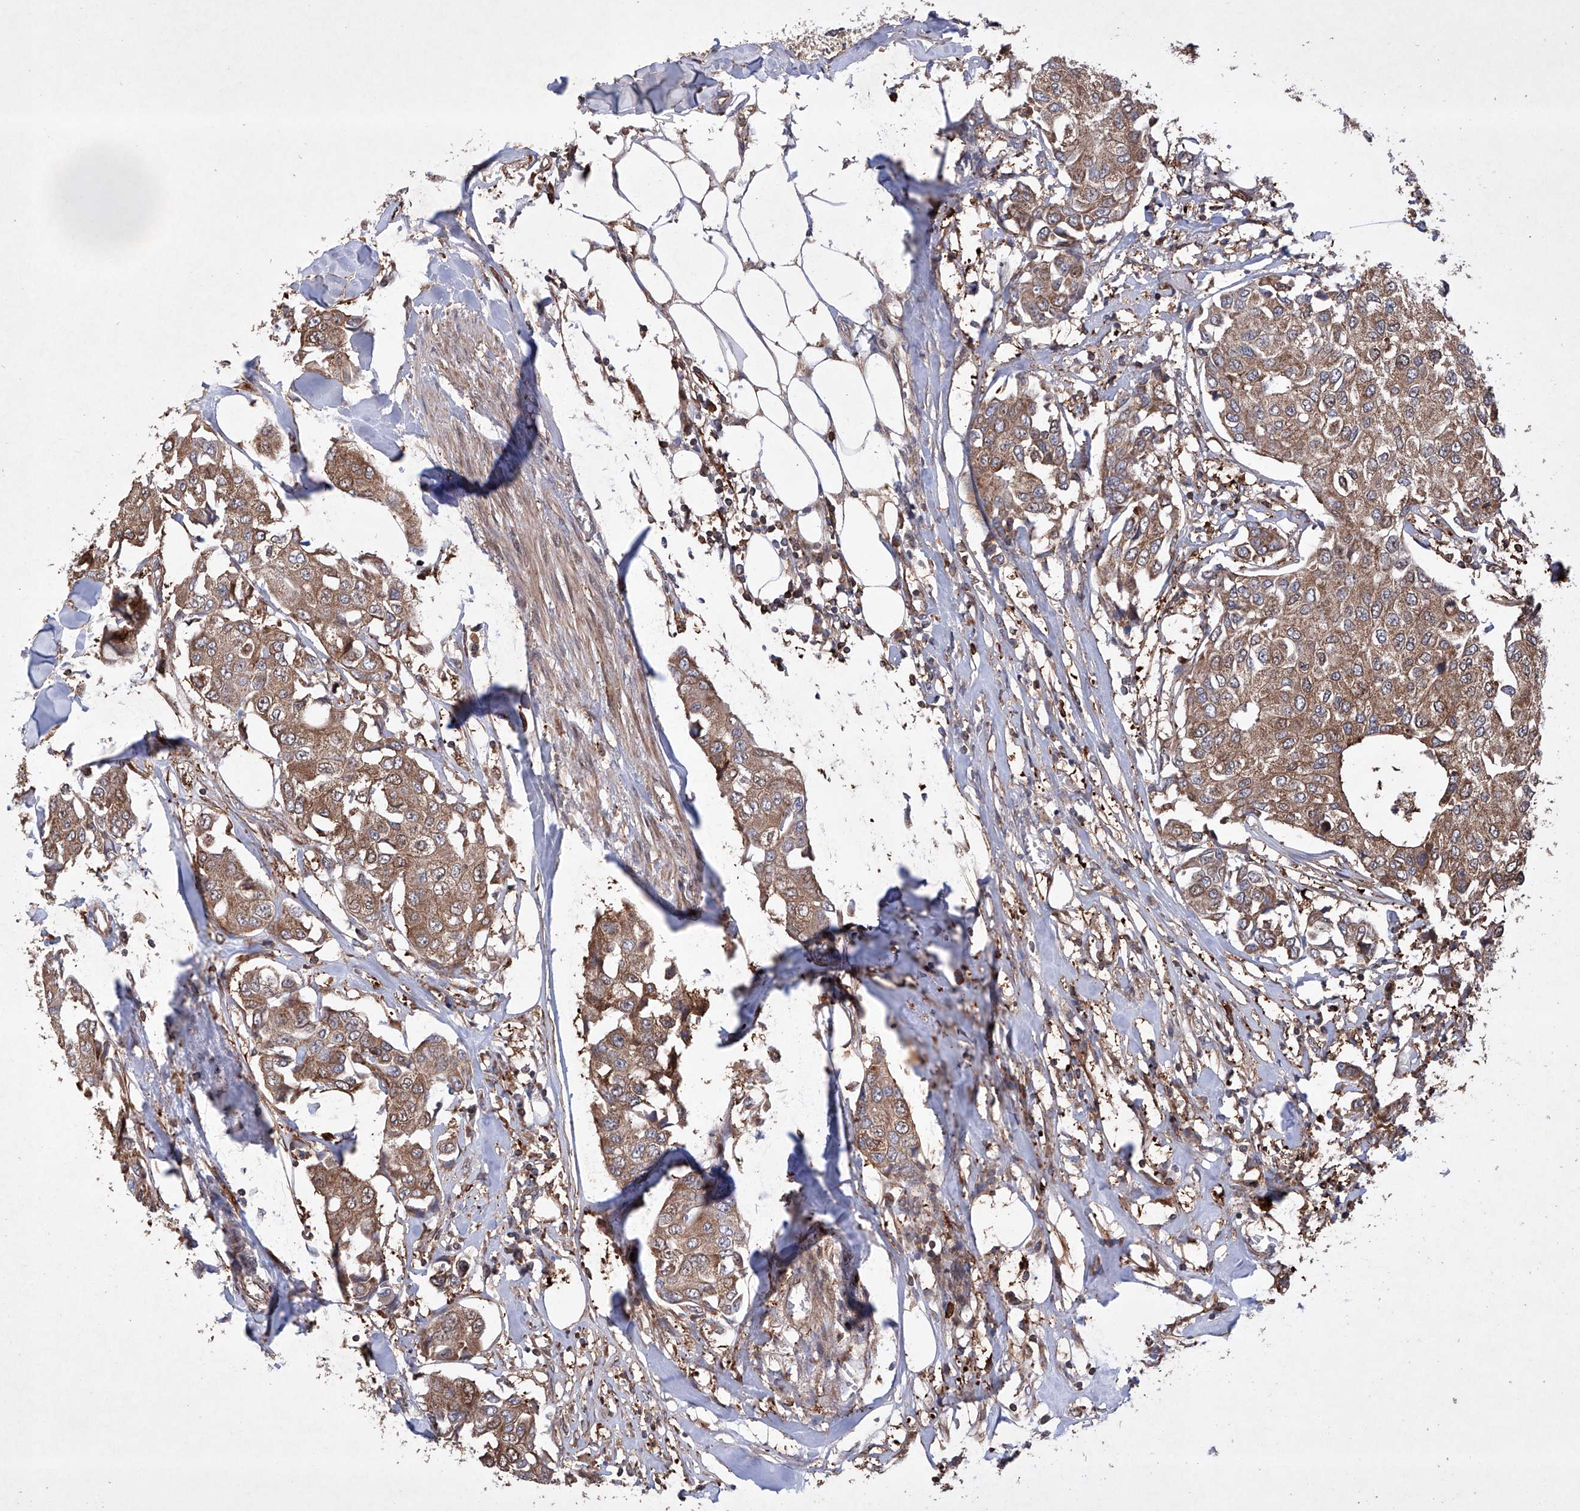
{"staining": {"intensity": "moderate", "quantity": ">75%", "location": "cytoplasmic/membranous"}, "tissue": "breast cancer", "cell_type": "Tumor cells", "image_type": "cancer", "snomed": [{"axis": "morphology", "description": "Duct carcinoma"}, {"axis": "topography", "description": "Breast"}], "caption": "Immunohistochemistry (IHC) (DAB) staining of human breast cancer demonstrates moderate cytoplasmic/membranous protein positivity in about >75% of tumor cells.", "gene": "TIMM23", "patient": {"sex": "female", "age": 80}}